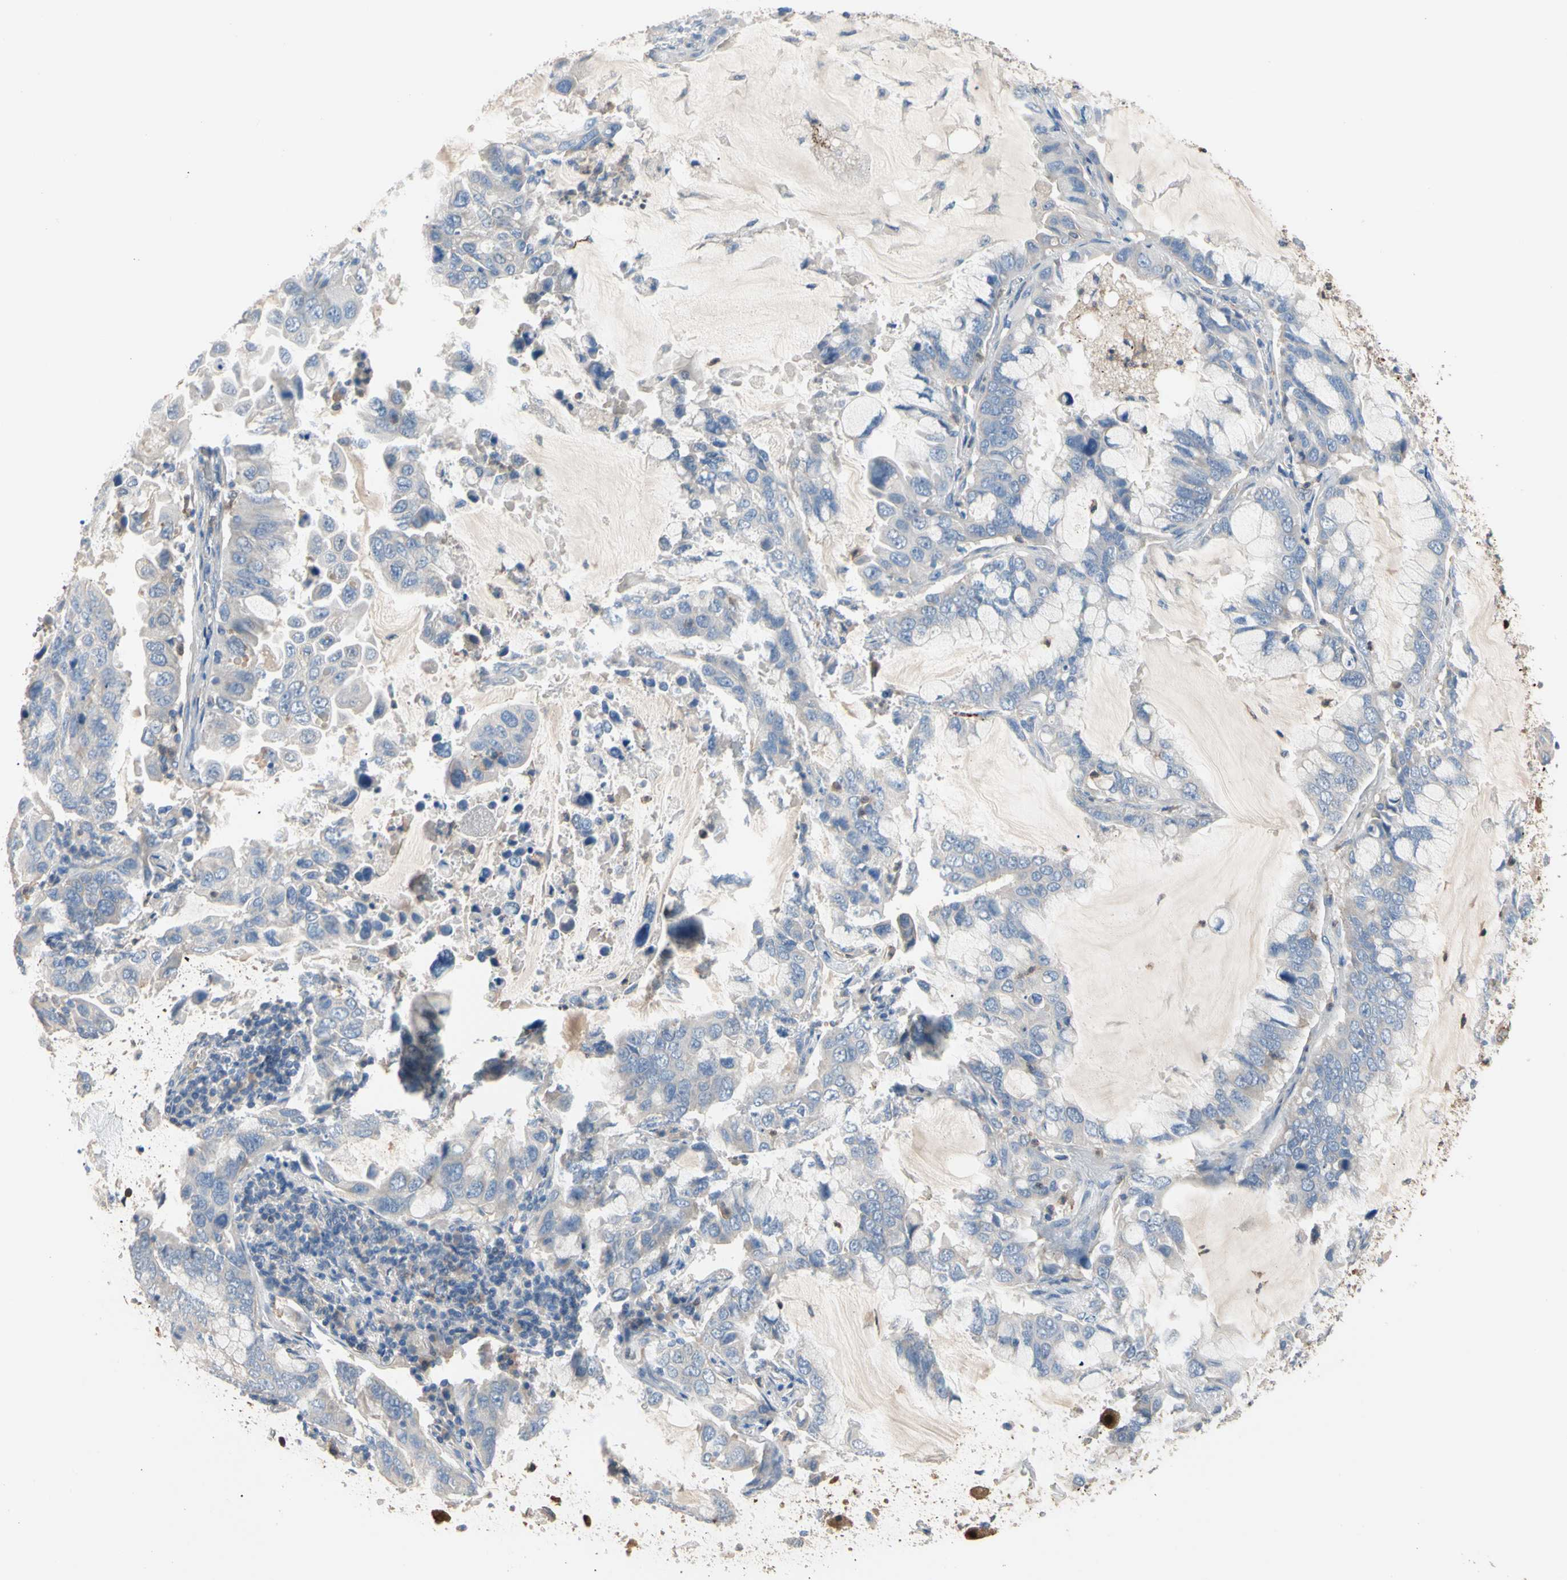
{"staining": {"intensity": "negative", "quantity": "none", "location": "none"}, "tissue": "lung cancer", "cell_type": "Tumor cells", "image_type": "cancer", "snomed": [{"axis": "morphology", "description": "Adenocarcinoma, NOS"}, {"axis": "topography", "description": "Lung"}], "caption": "IHC photomicrograph of adenocarcinoma (lung) stained for a protein (brown), which reveals no expression in tumor cells.", "gene": "BBOX1", "patient": {"sex": "male", "age": 64}}